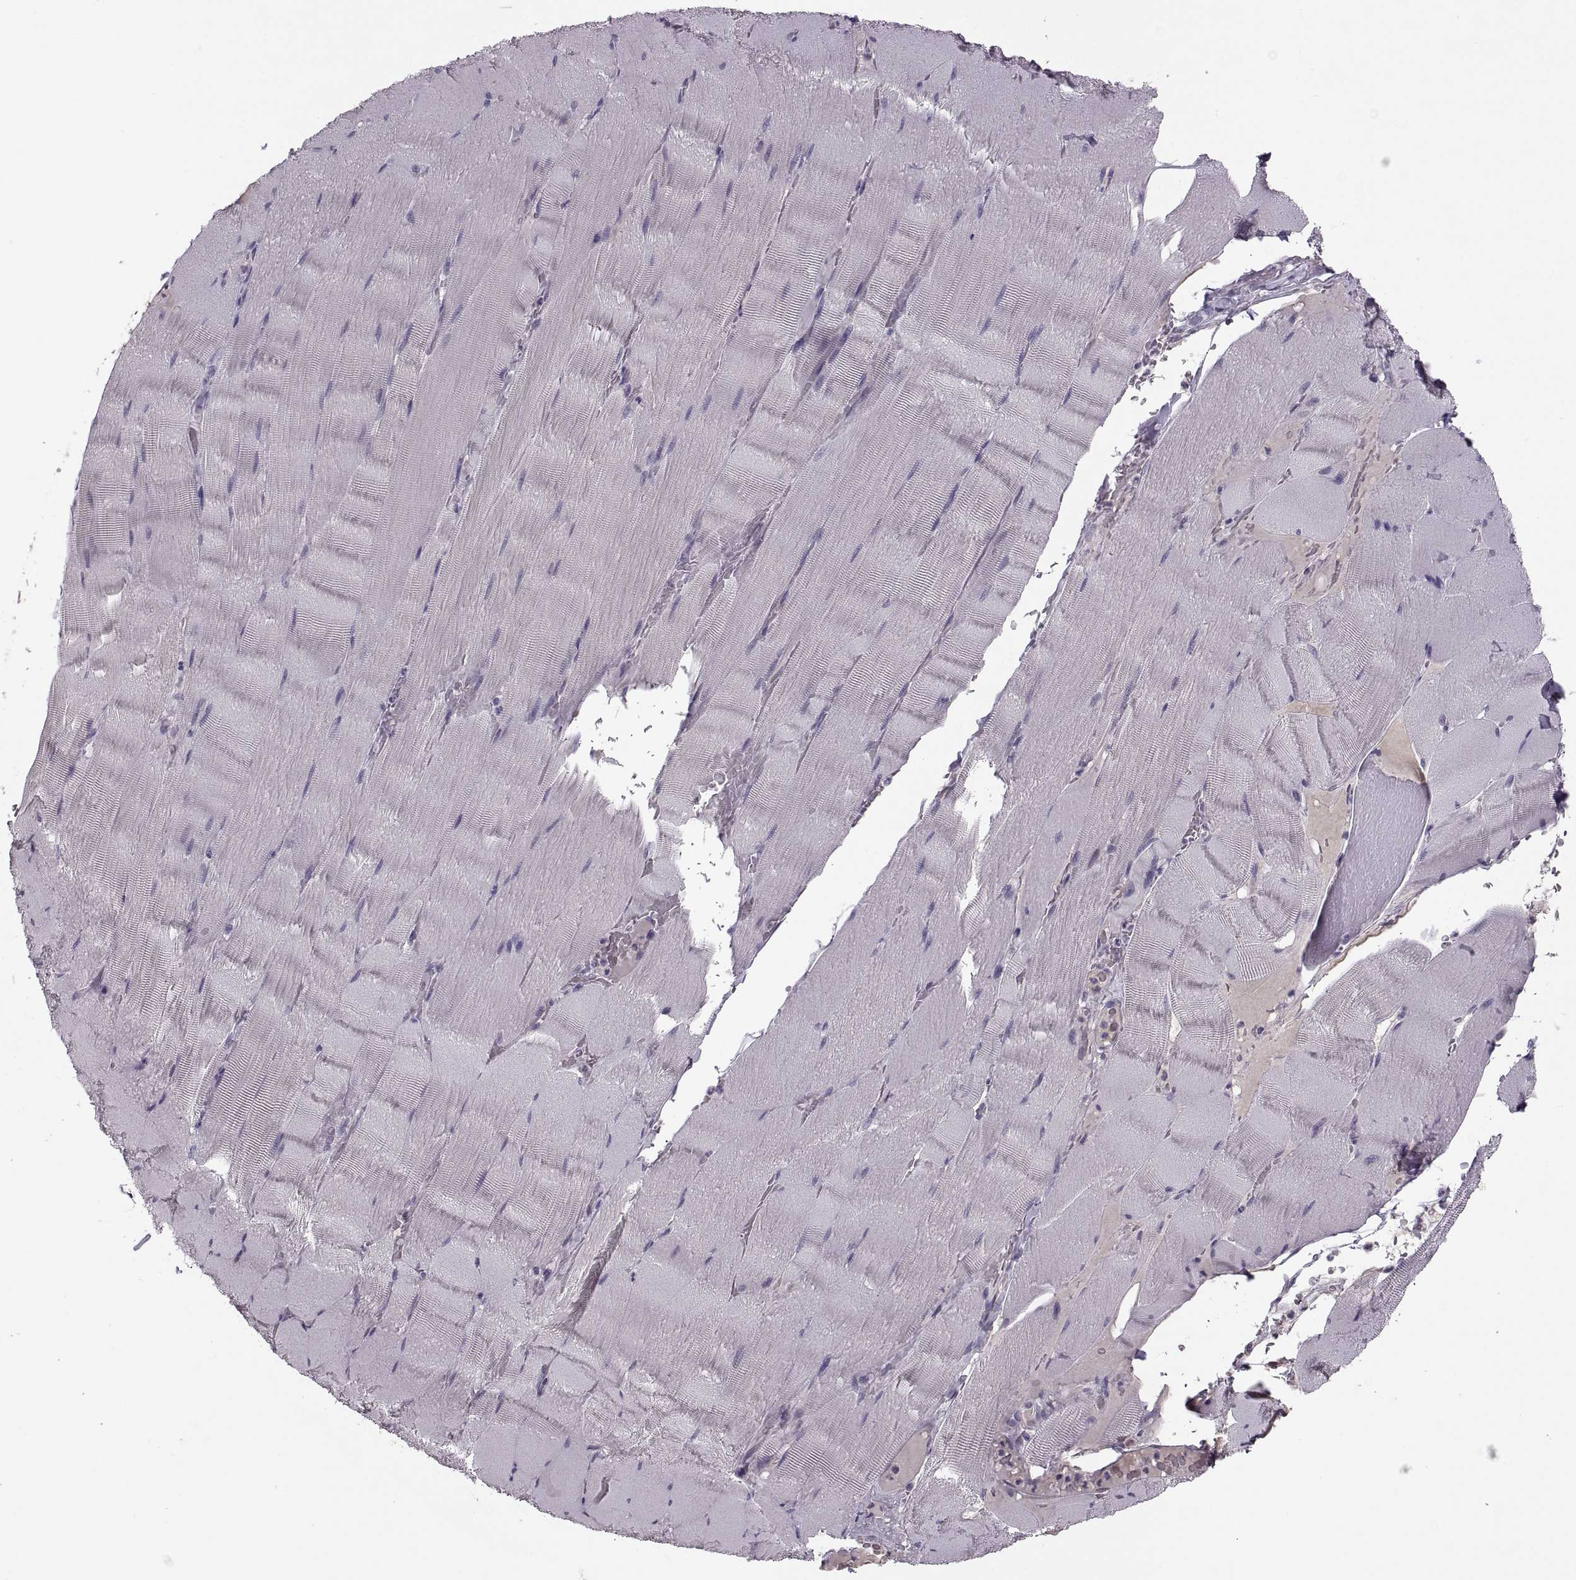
{"staining": {"intensity": "negative", "quantity": "none", "location": "none"}, "tissue": "skeletal muscle", "cell_type": "Myocytes", "image_type": "normal", "snomed": [{"axis": "morphology", "description": "Normal tissue, NOS"}, {"axis": "topography", "description": "Skeletal muscle"}], "caption": "High power microscopy image of an immunohistochemistry image of benign skeletal muscle, revealing no significant positivity in myocytes.", "gene": "CACNA1F", "patient": {"sex": "male", "age": 56}}